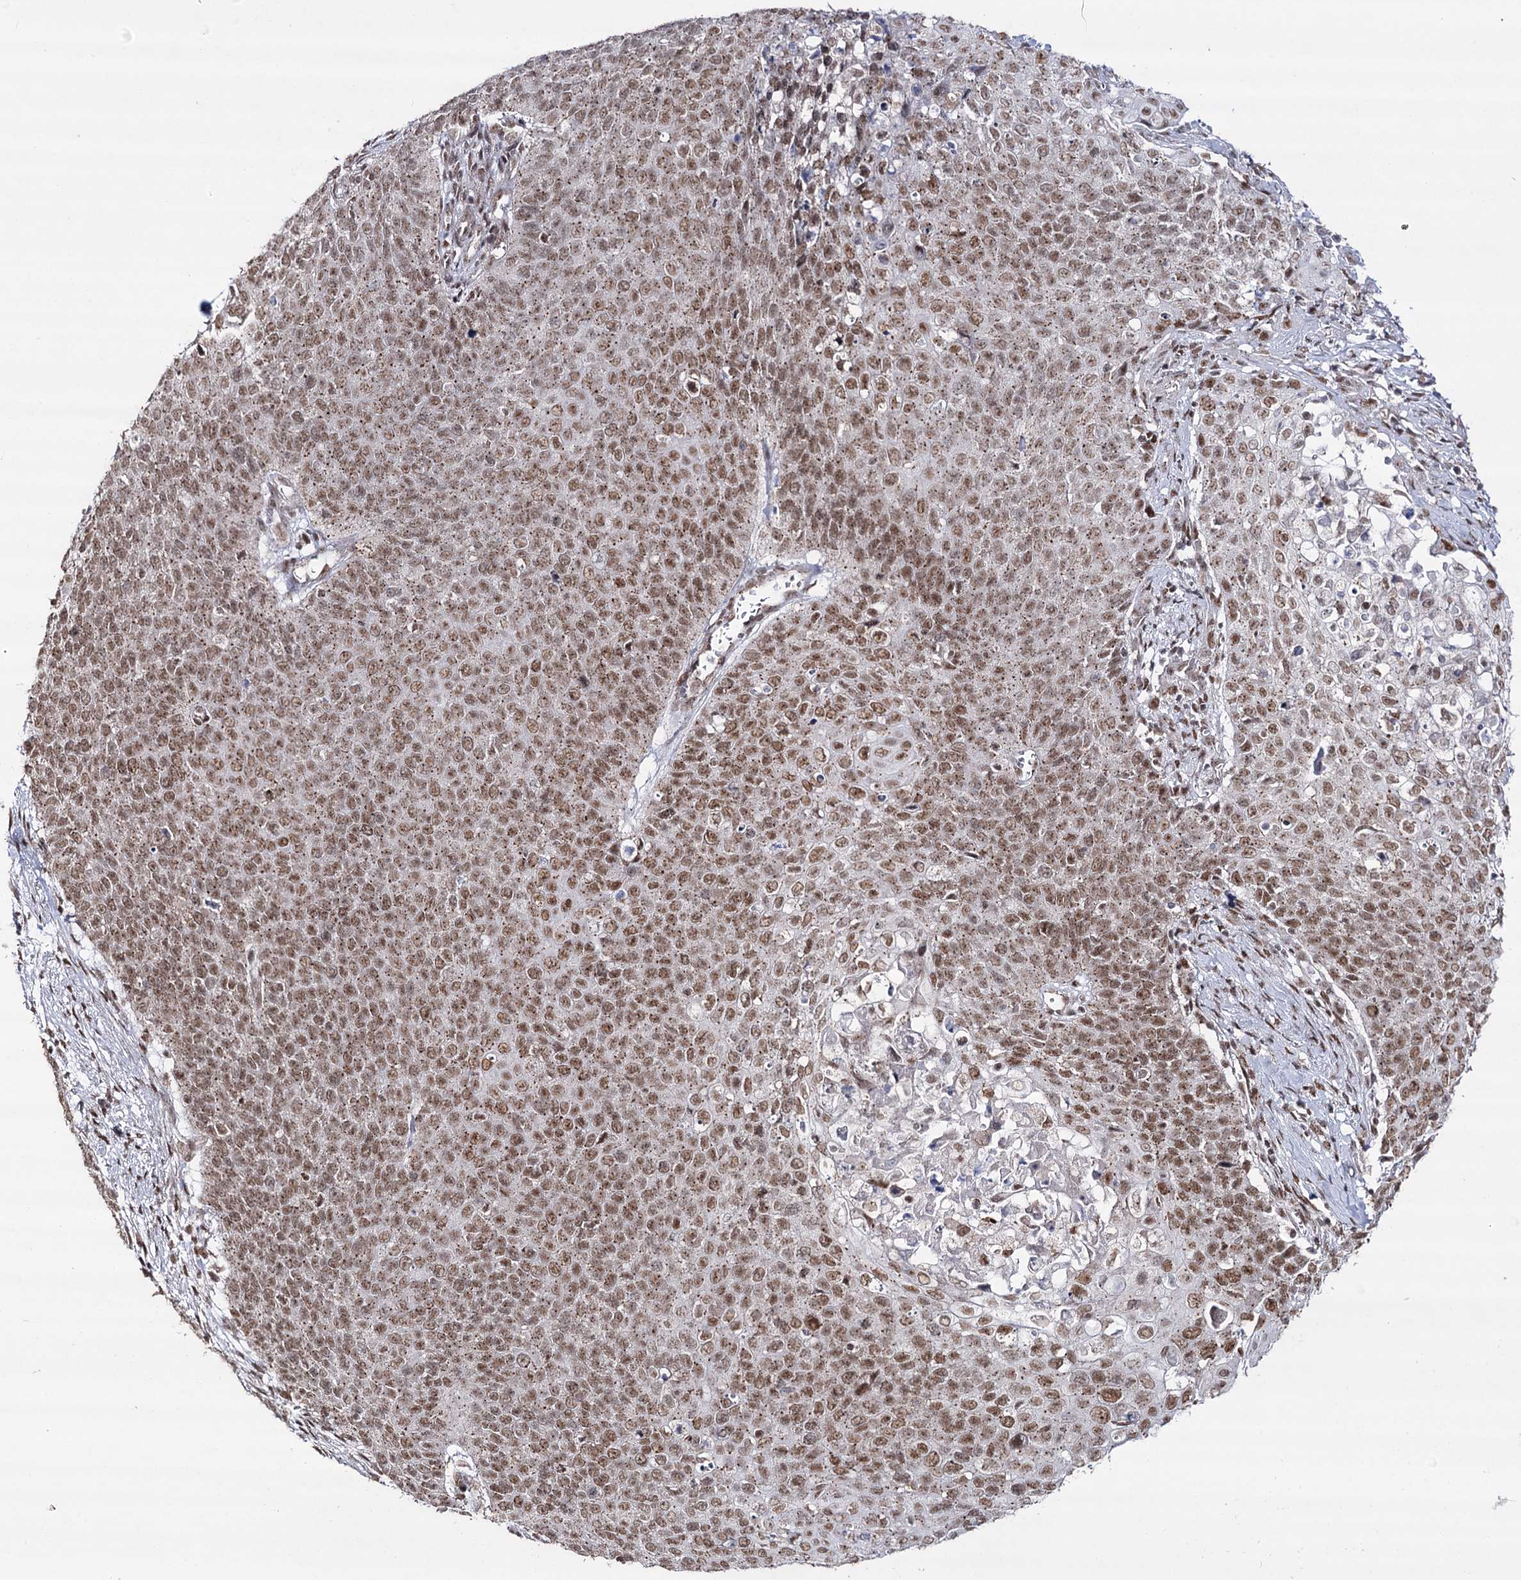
{"staining": {"intensity": "moderate", "quantity": ">75%", "location": "nuclear"}, "tissue": "cervical cancer", "cell_type": "Tumor cells", "image_type": "cancer", "snomed": [{"axis": "morphology", "description": "Squamous cell carcinoma, NOS"}, {"axis": "topography", "description": "Cervix"}], "caption": "Immunohistochemistry of human cervical cancer reveals medium levels of moderate nuclear positivity in approximately >75% of tumor cells.", "gene": "VGLL4", "patient": {"sex": "female", "age": 39}}